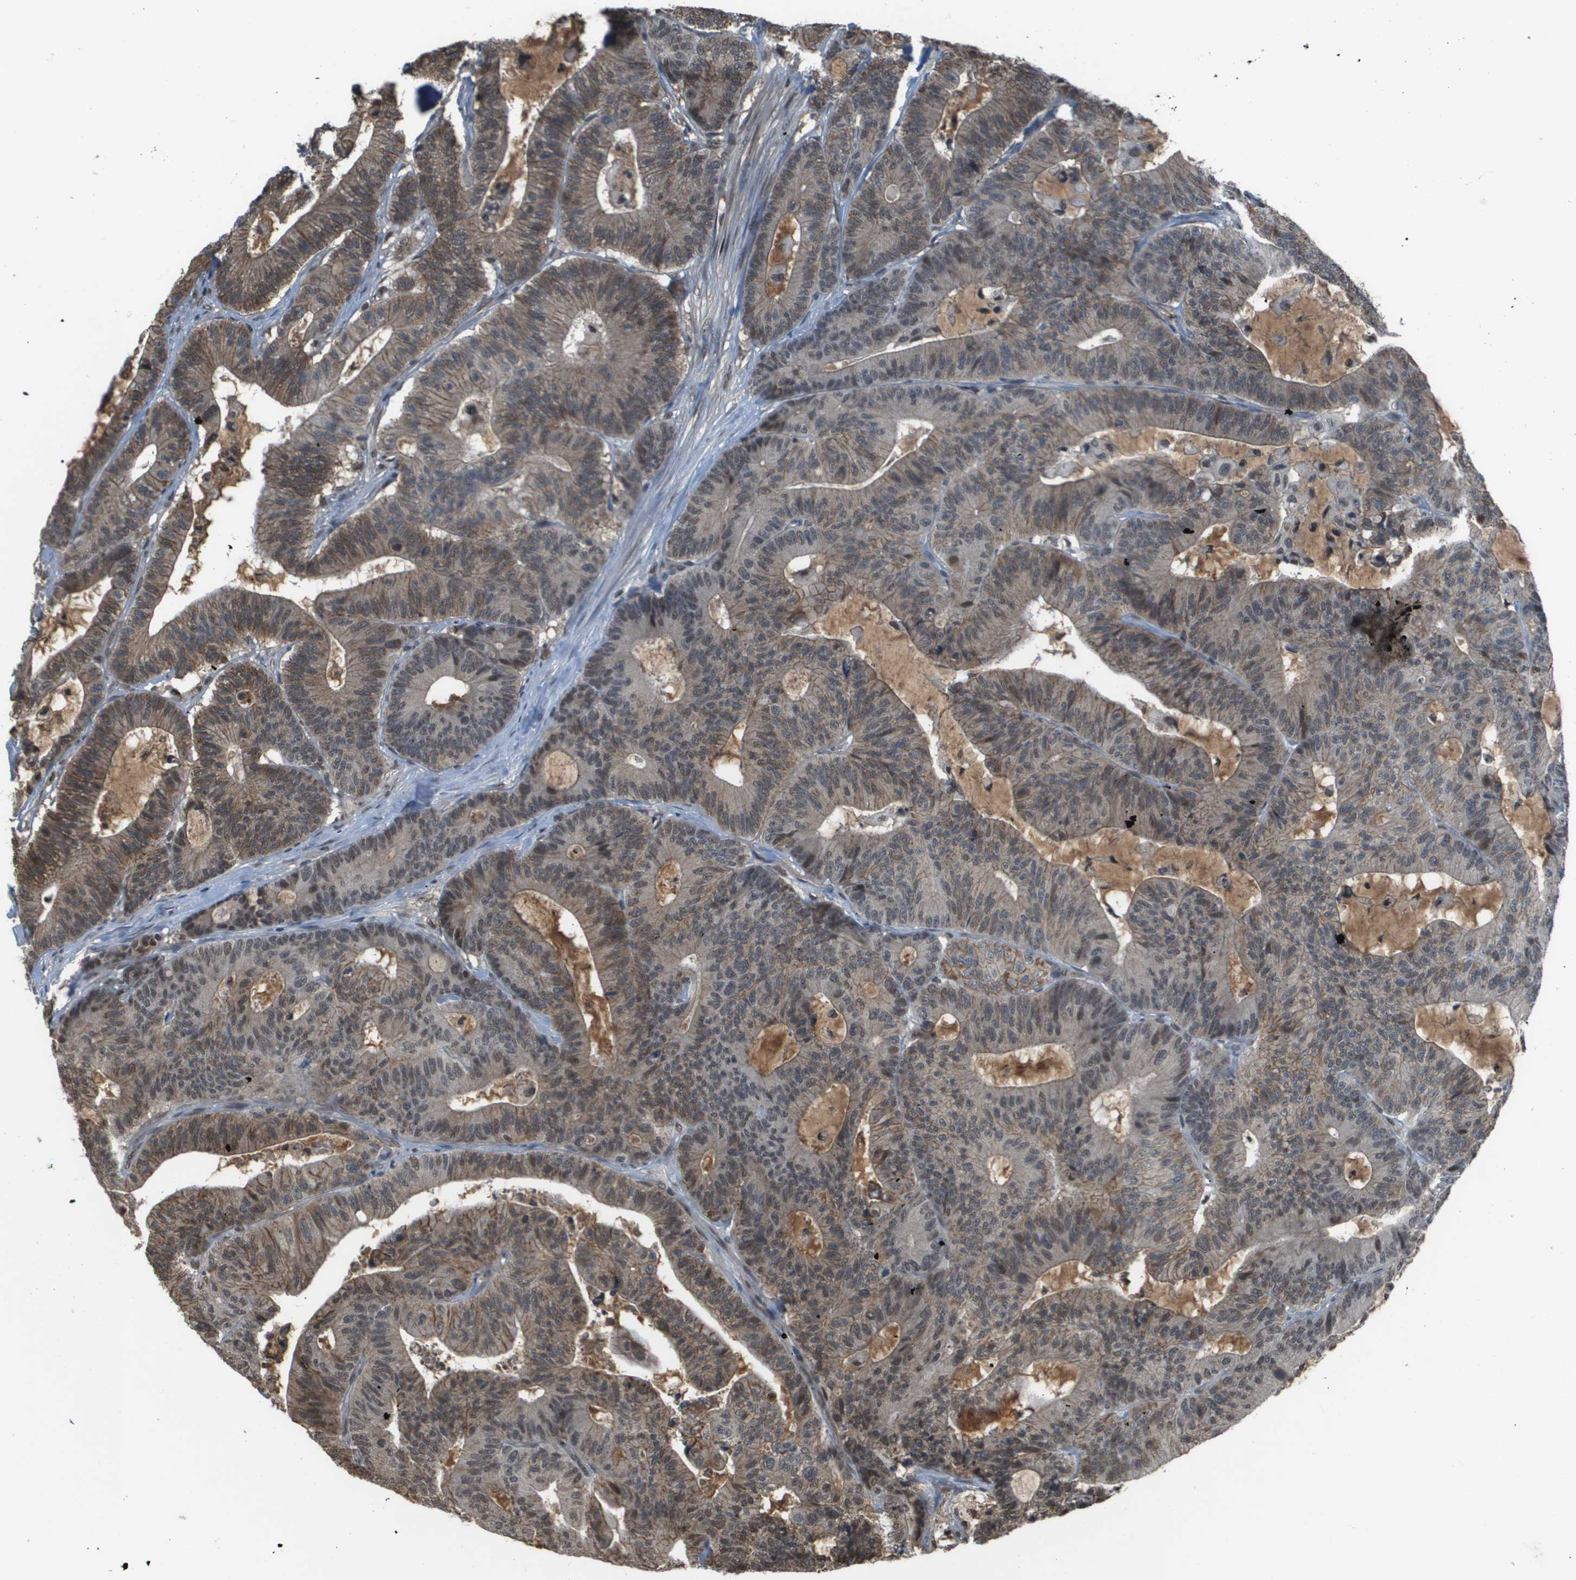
{"staining": {"intensity": "weak", "quantity": "25%-75%", "location": "cytoplasmic/membranous,nuclear"}, "tissue": "colorectal cancer", "cell_type": "Tumor cells", "image_type": "cancer", "snomed": [{"axis": "morphology", "description": "Adenocarcinoma, NOS"}, {"axis": "topography", "description": "Colon"}], "caption": "An immunohistochemistry (IHC) micrograph of neoplastic tissue is shown. Protein staining in brown labels weak cytoplasmic/membranous and nuclear positivity in adenocarcinoma (colorectal) within tumor cells.", "gene": "NDRG2", "patient": {"sex": "female", "age": 84}}